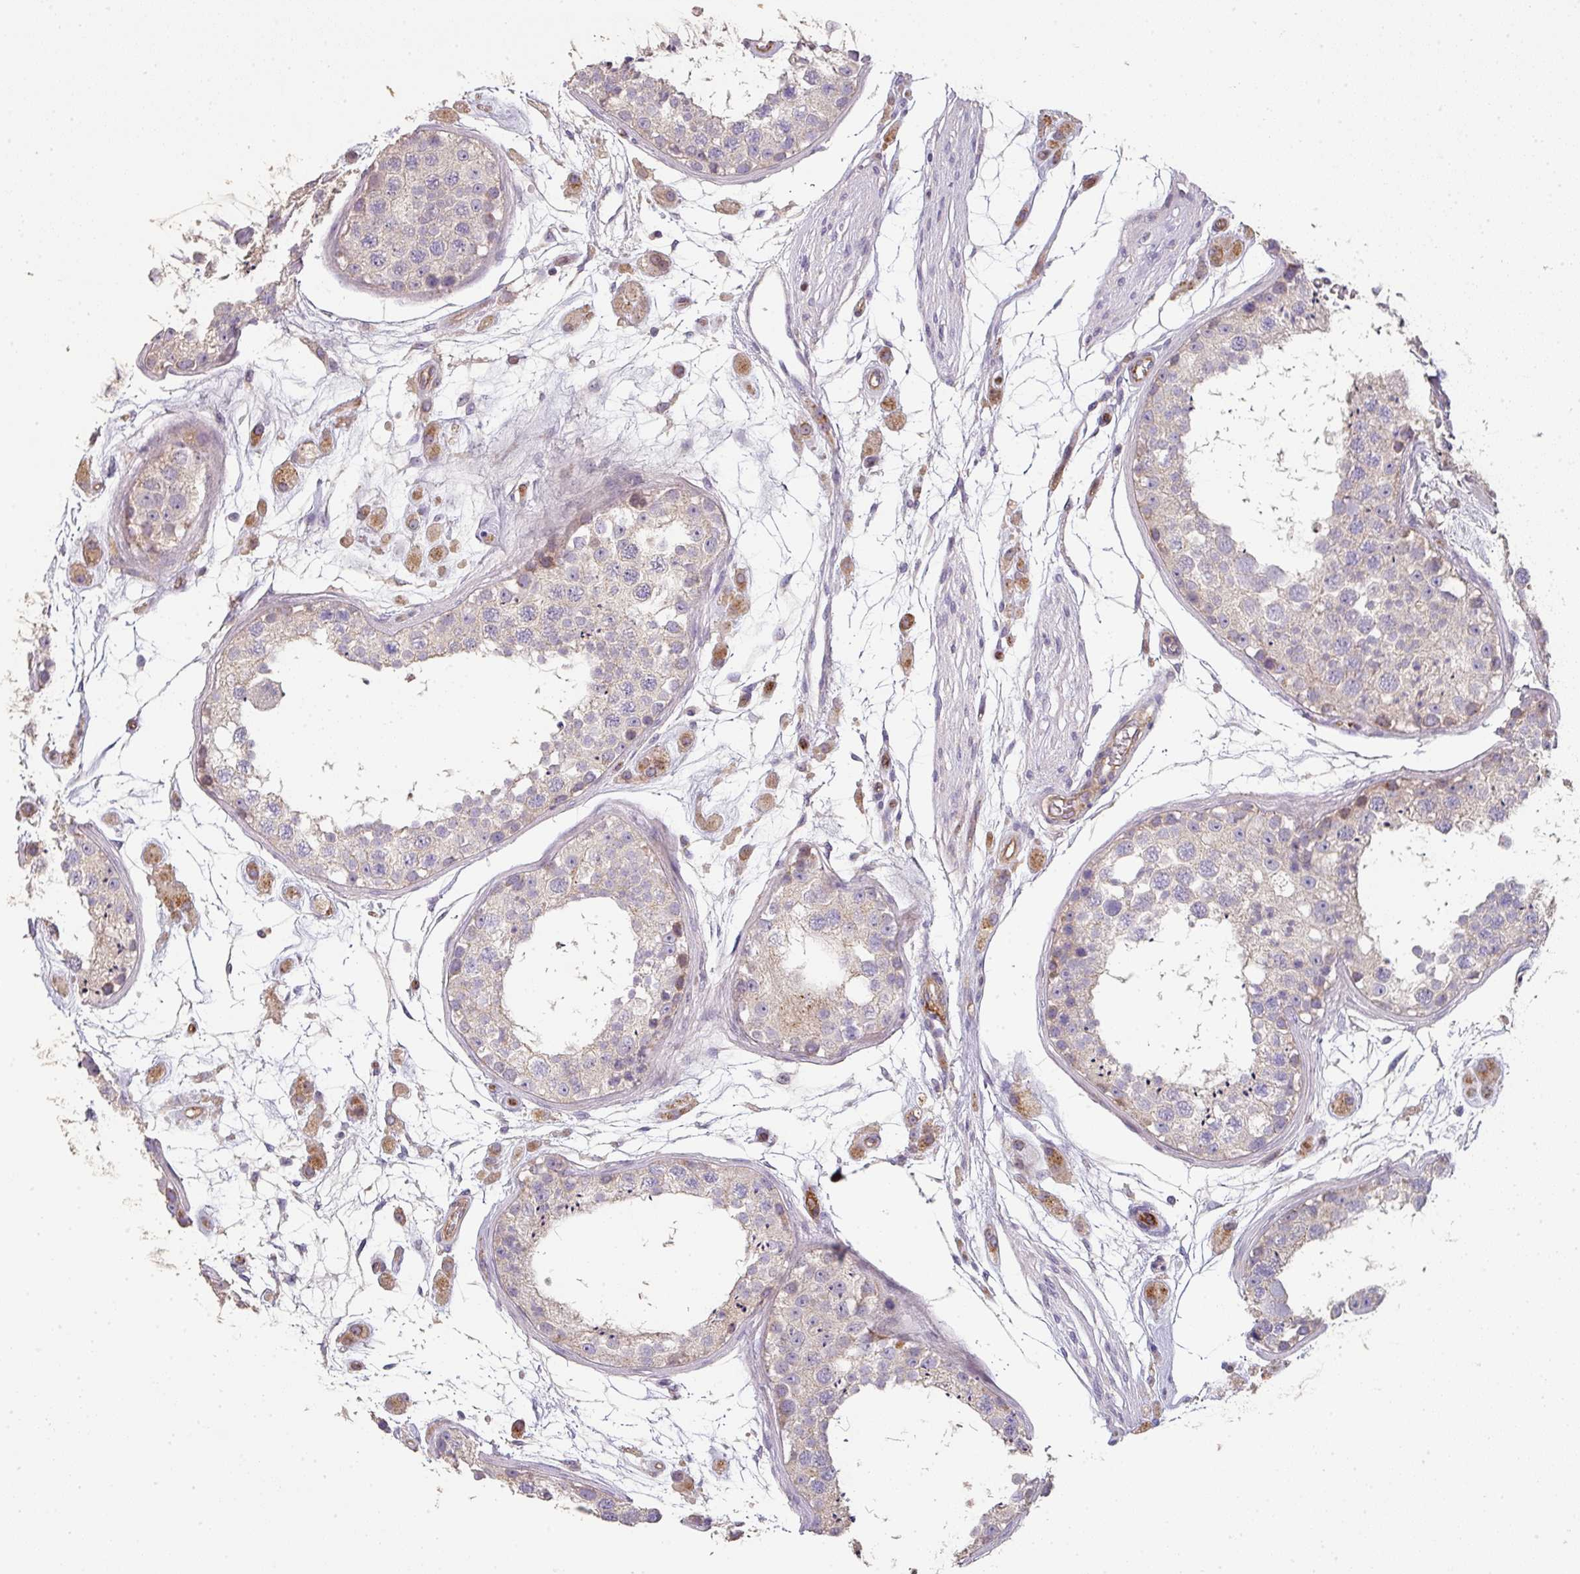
{"staining": {"intensity": "negative", "quantity": "none", "location": "none"}, "tissue": "testis", "cell_type": "Cells in seminiferous ducts", "image_type": "normal", "snomed": [{"axis": "morphology", "description": "Normal tissue, NOS"}, {"axis": "topography", "description": "Testis"}], "caption": "Protein analysis of normal testis exhibits no significant expression in cells in seminiferous ducts.", "gene": "PCDH1", "patient": {"sex": "male", "age": 25}}